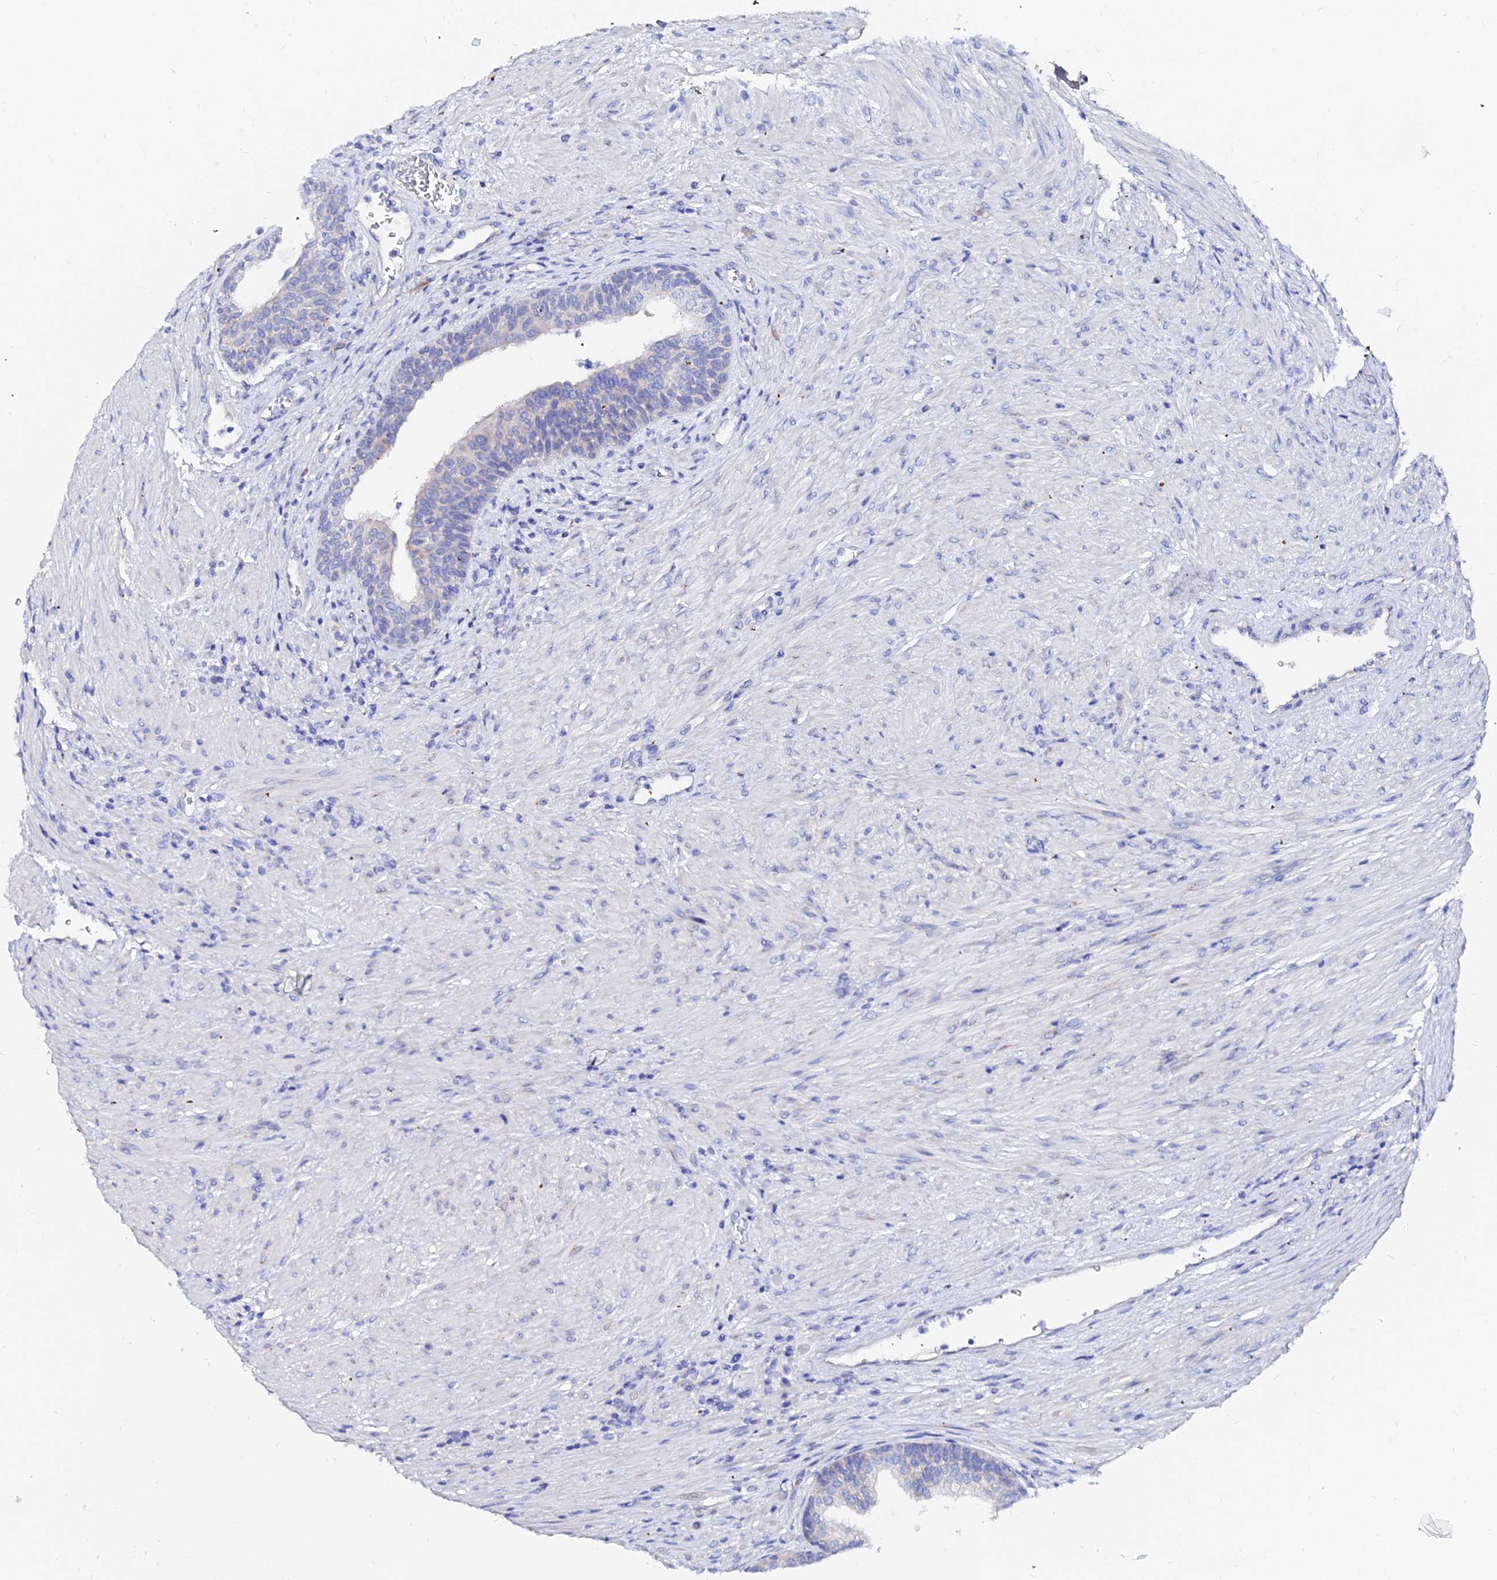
{"staining": {"intensity": "negative", "quantity": "none", "location": "none"}, "tissue": "prostate", "cell_type": "Glandular cells", "image_type": "normal", "snomed": [{"axis": "morphology", "description": "Normal tissue, NOS"}, {"axis": "topography", "description": "Prostate"}], "caption": "The IHC photomicrograph has no significant positivity in glandular cells of prostate. (Immunohistochemistry, brightfield microscopy, high magnification).", "gene": "PTTG1", "patient": {"sex": "male", "age": 76}}